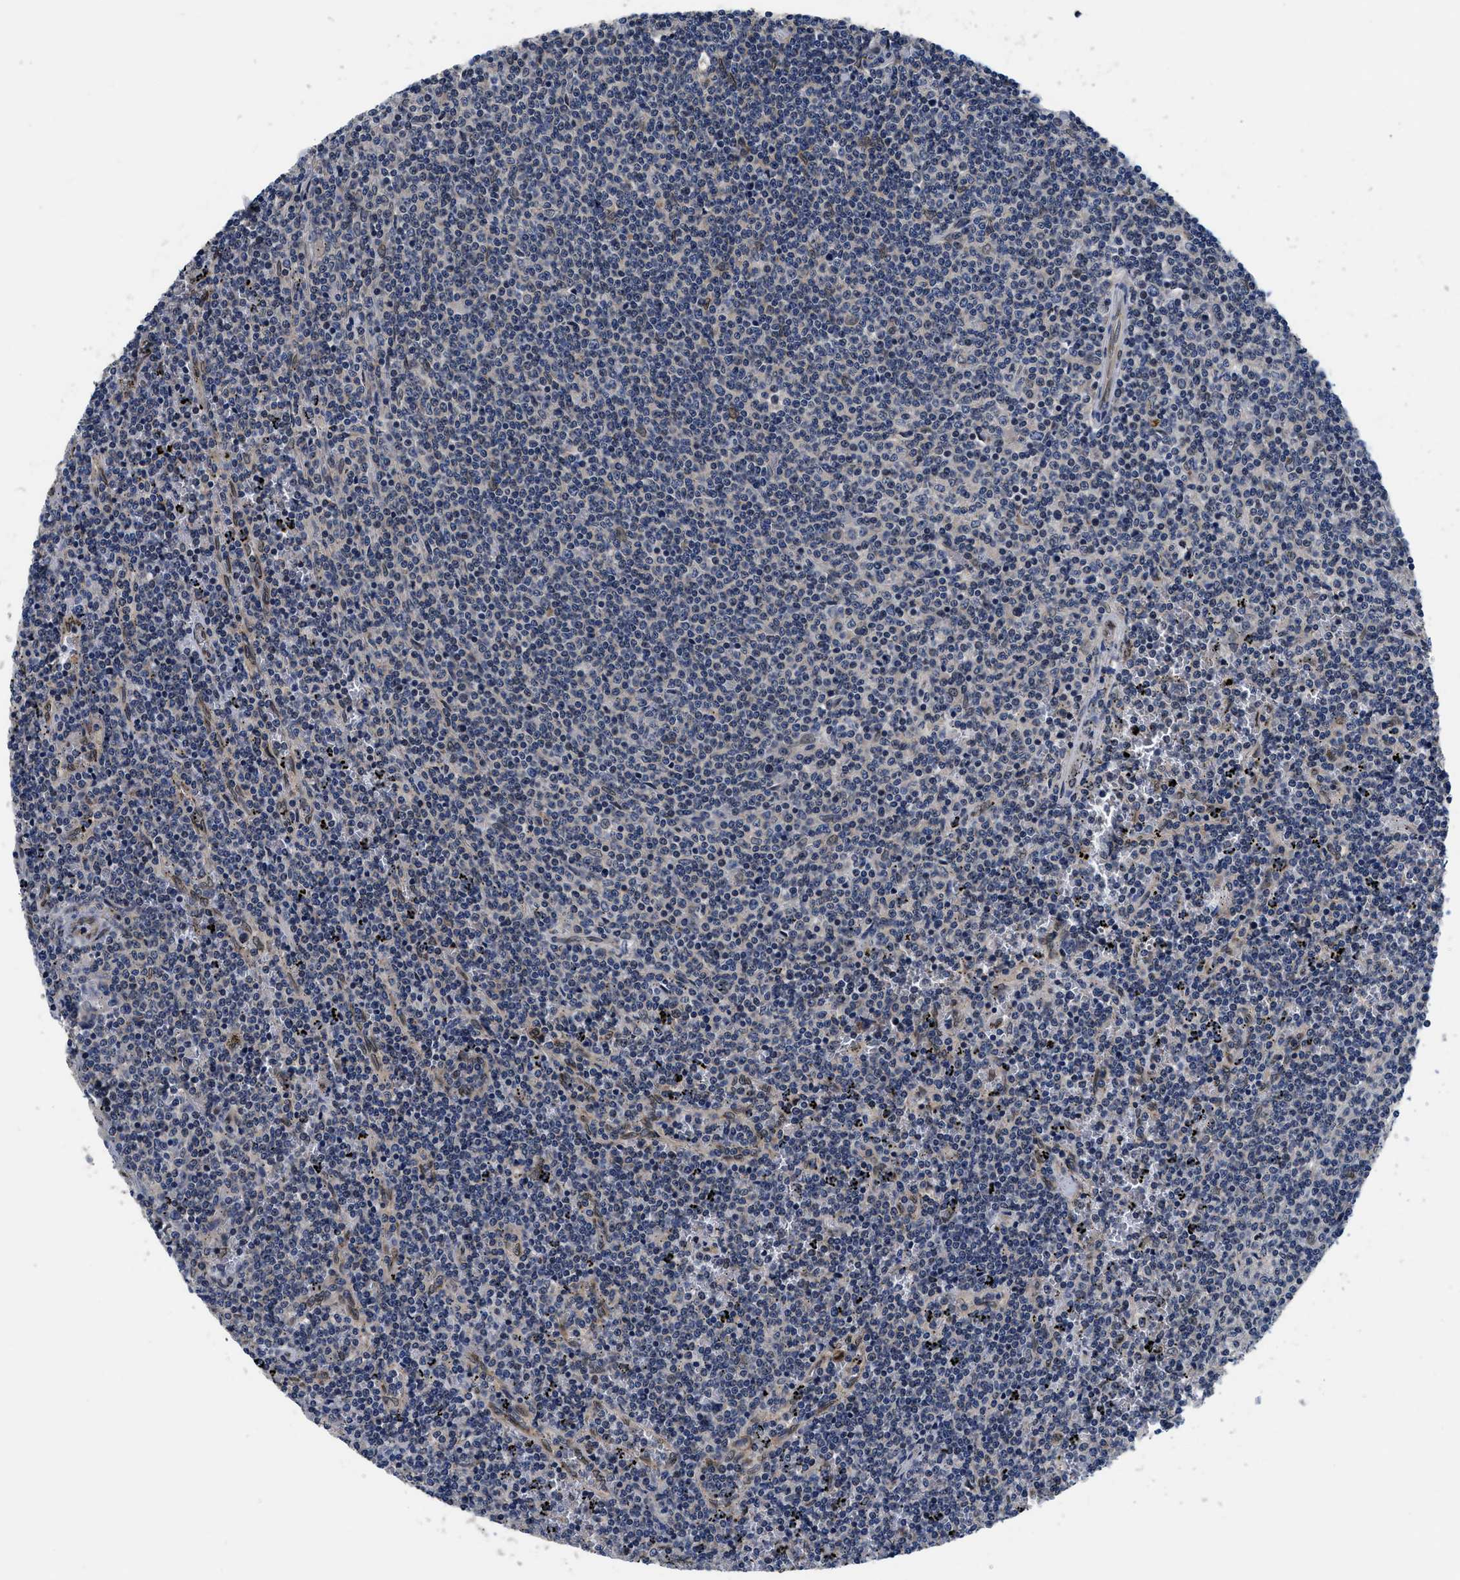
{"staining": {"intensity": "negative", "quantity": "none", "location": "none"}, "tissue": "lymphoma", "cell_type": "Tumor cells", "image_type": "cancer", "snomed": [{"axis": "morphology", "description": "Malignant lymphoma, non-Hodgkin's type, Low grade"}, {"axis": "topography", "description": "Spleen"}], "caption": "Protein analysis of malignant lymphoma, non-Hodgkin's type (low-grade) displays no significant staining in tumor cells.", "gene": "SNX10", "patient": {"sex": "female", "age": 50}}